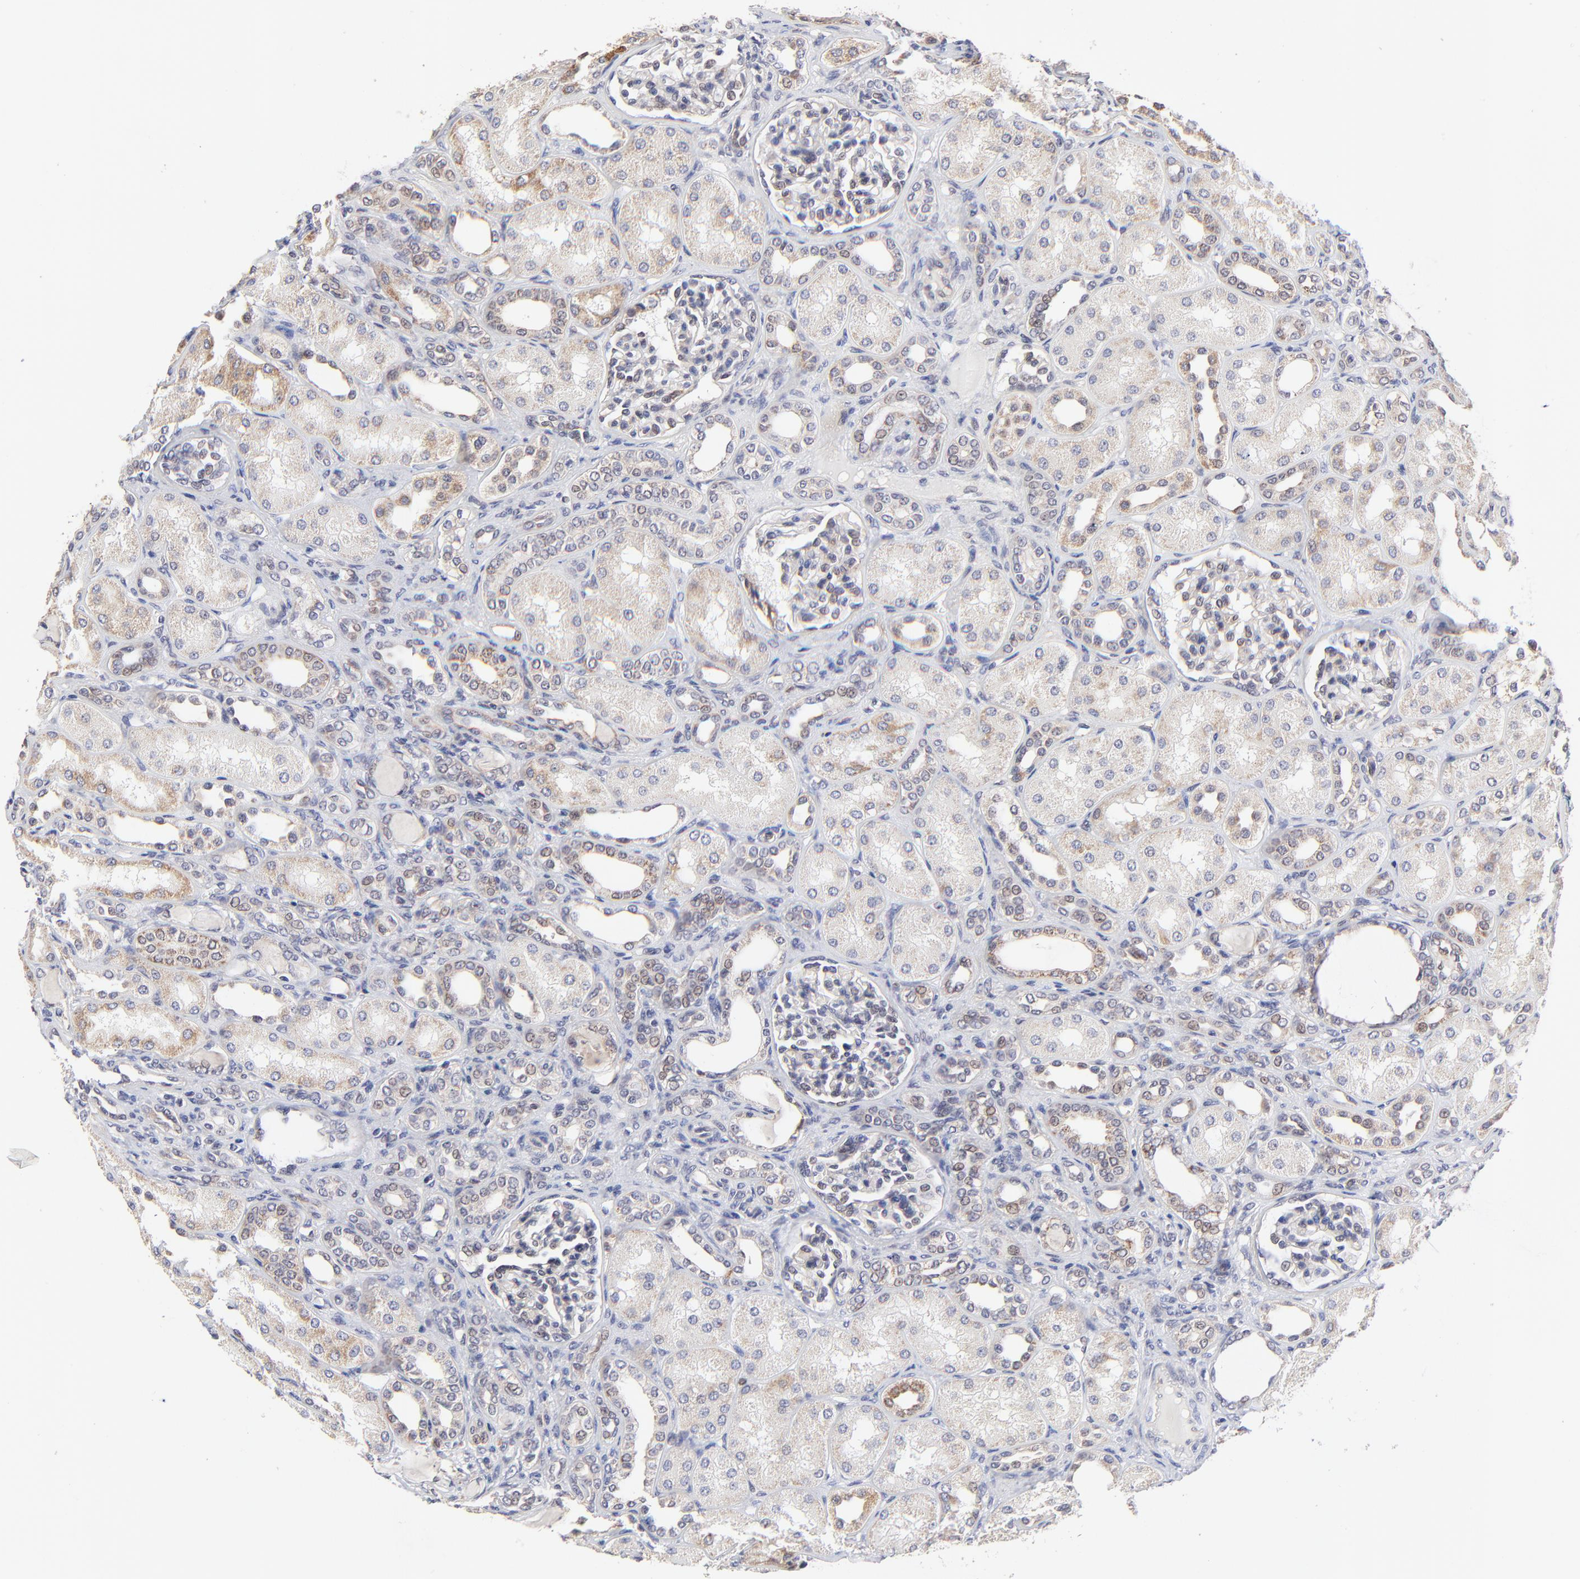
{"staining": {"intensity": "negative", "quantity": "none", "location": "none"}, "tissue": "kidney", "cell_type": "Cells in glomeruli", "image_type": "normal", "snomed": [{"axis": "morphology", "description": "Normal tissue, NOS"}, {"axis": "topography", "description": "Kidney"}], "caption": "Immunohistochemistry of benign human kidney demonstrates no expression in cells in glomeruli. The staining is performed using DAB brown chromogen with nuclei counter-stained in using hematoxylin.", "gene": "FBXL12", "patient": {"sex": "male", "age": 7}}